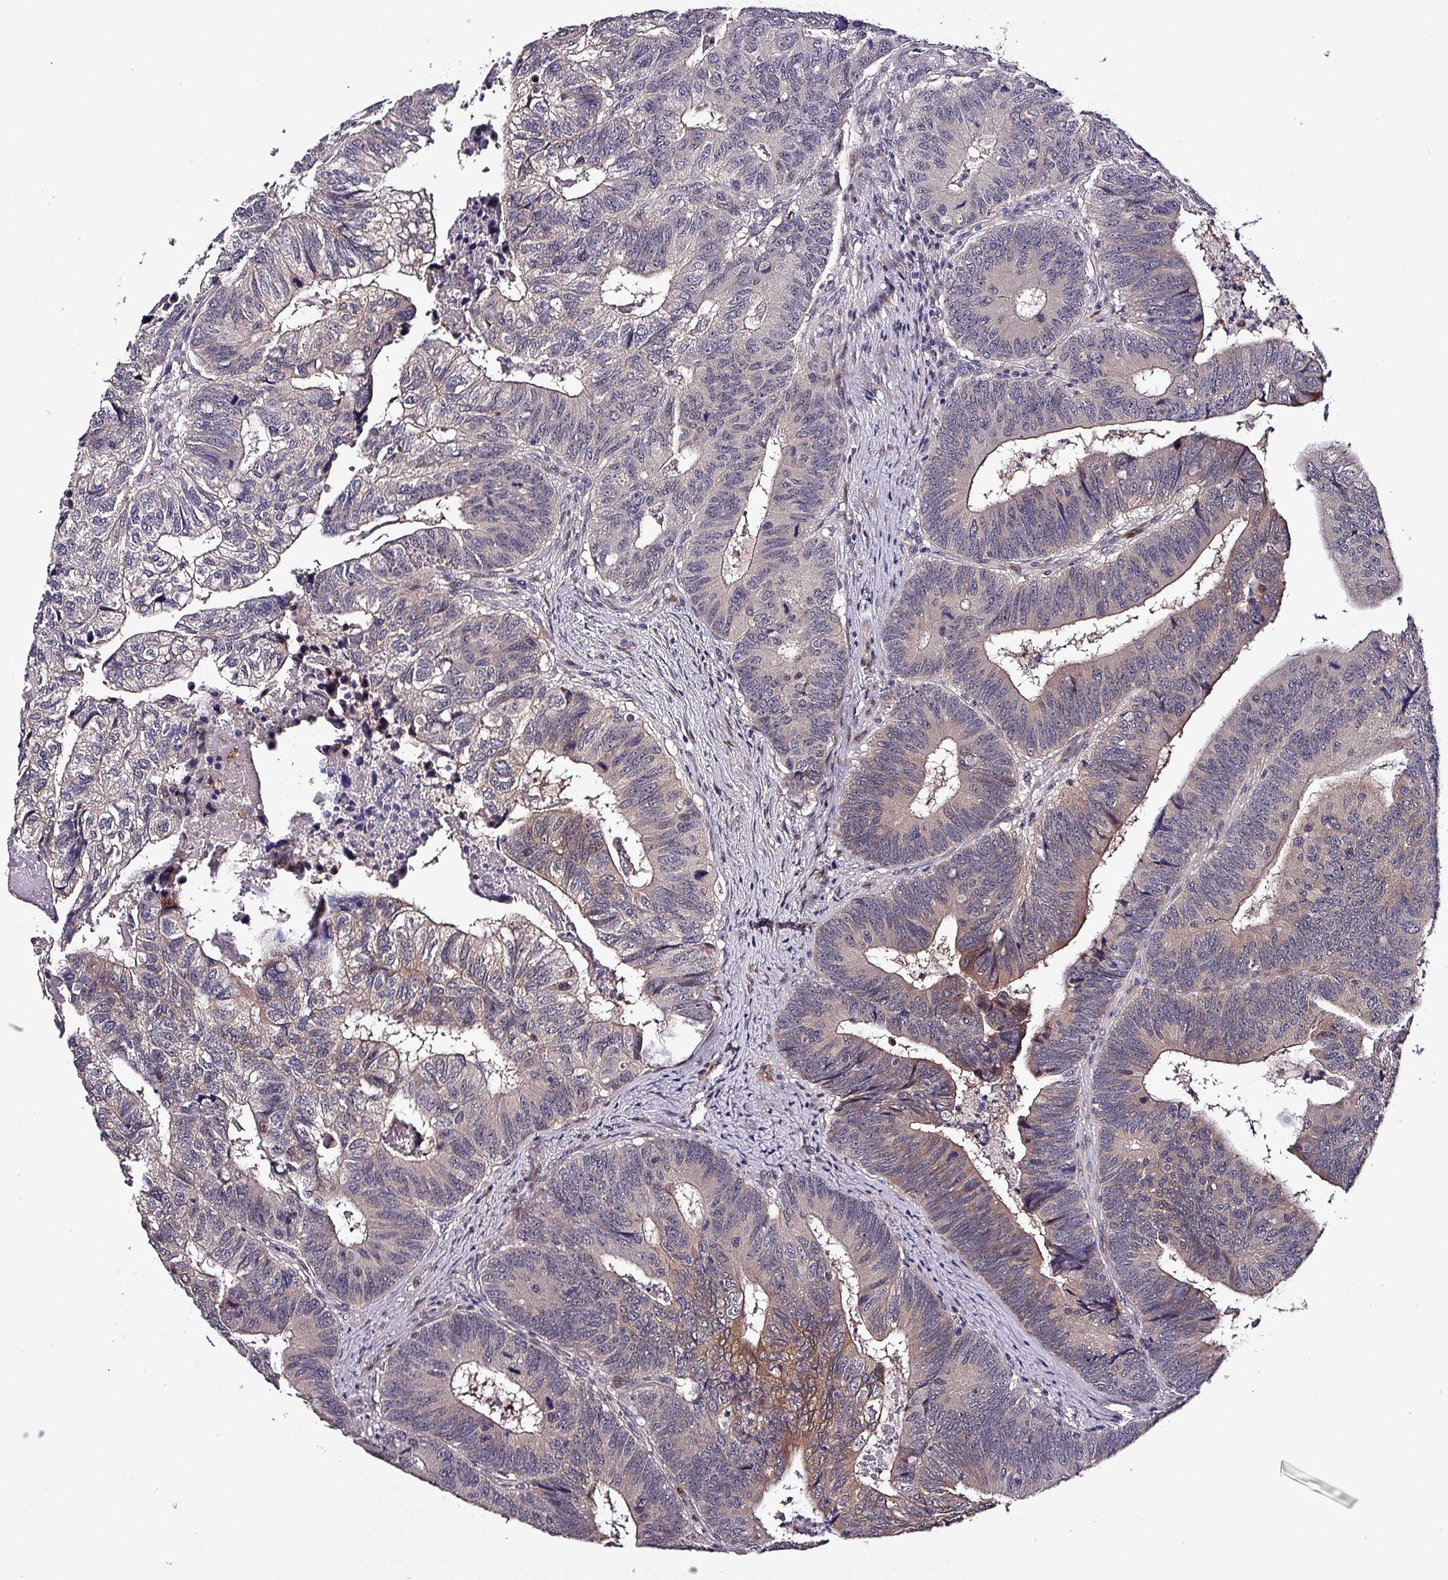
{"staining": {"intensity": "moderate", "quantity": "25%-75%", "location": "cytoplasmic/membranous,nuclear"}, "tissue": "colorectal cancer", "cell_type": "Tumor cells", "image_type": "cancer", "snomed": [{"axis": "morphology", "description": "Adenocarcinoma, NOS"}, {"axis": "topography", "description": "Colon"}], "caption": "Protein expression analysis of colorectal cancer (adenocarcinoma) demonstrates moderate cytoplasmic/membranous and nuclear expression in about 25%-75% of tumor cells. (DAB (3,3'-diaminobenzidine) IHC with brightfield microscopy, high magnification).", "gene": "GRAPL", "patient": {"sex": "female", "age": 67}}